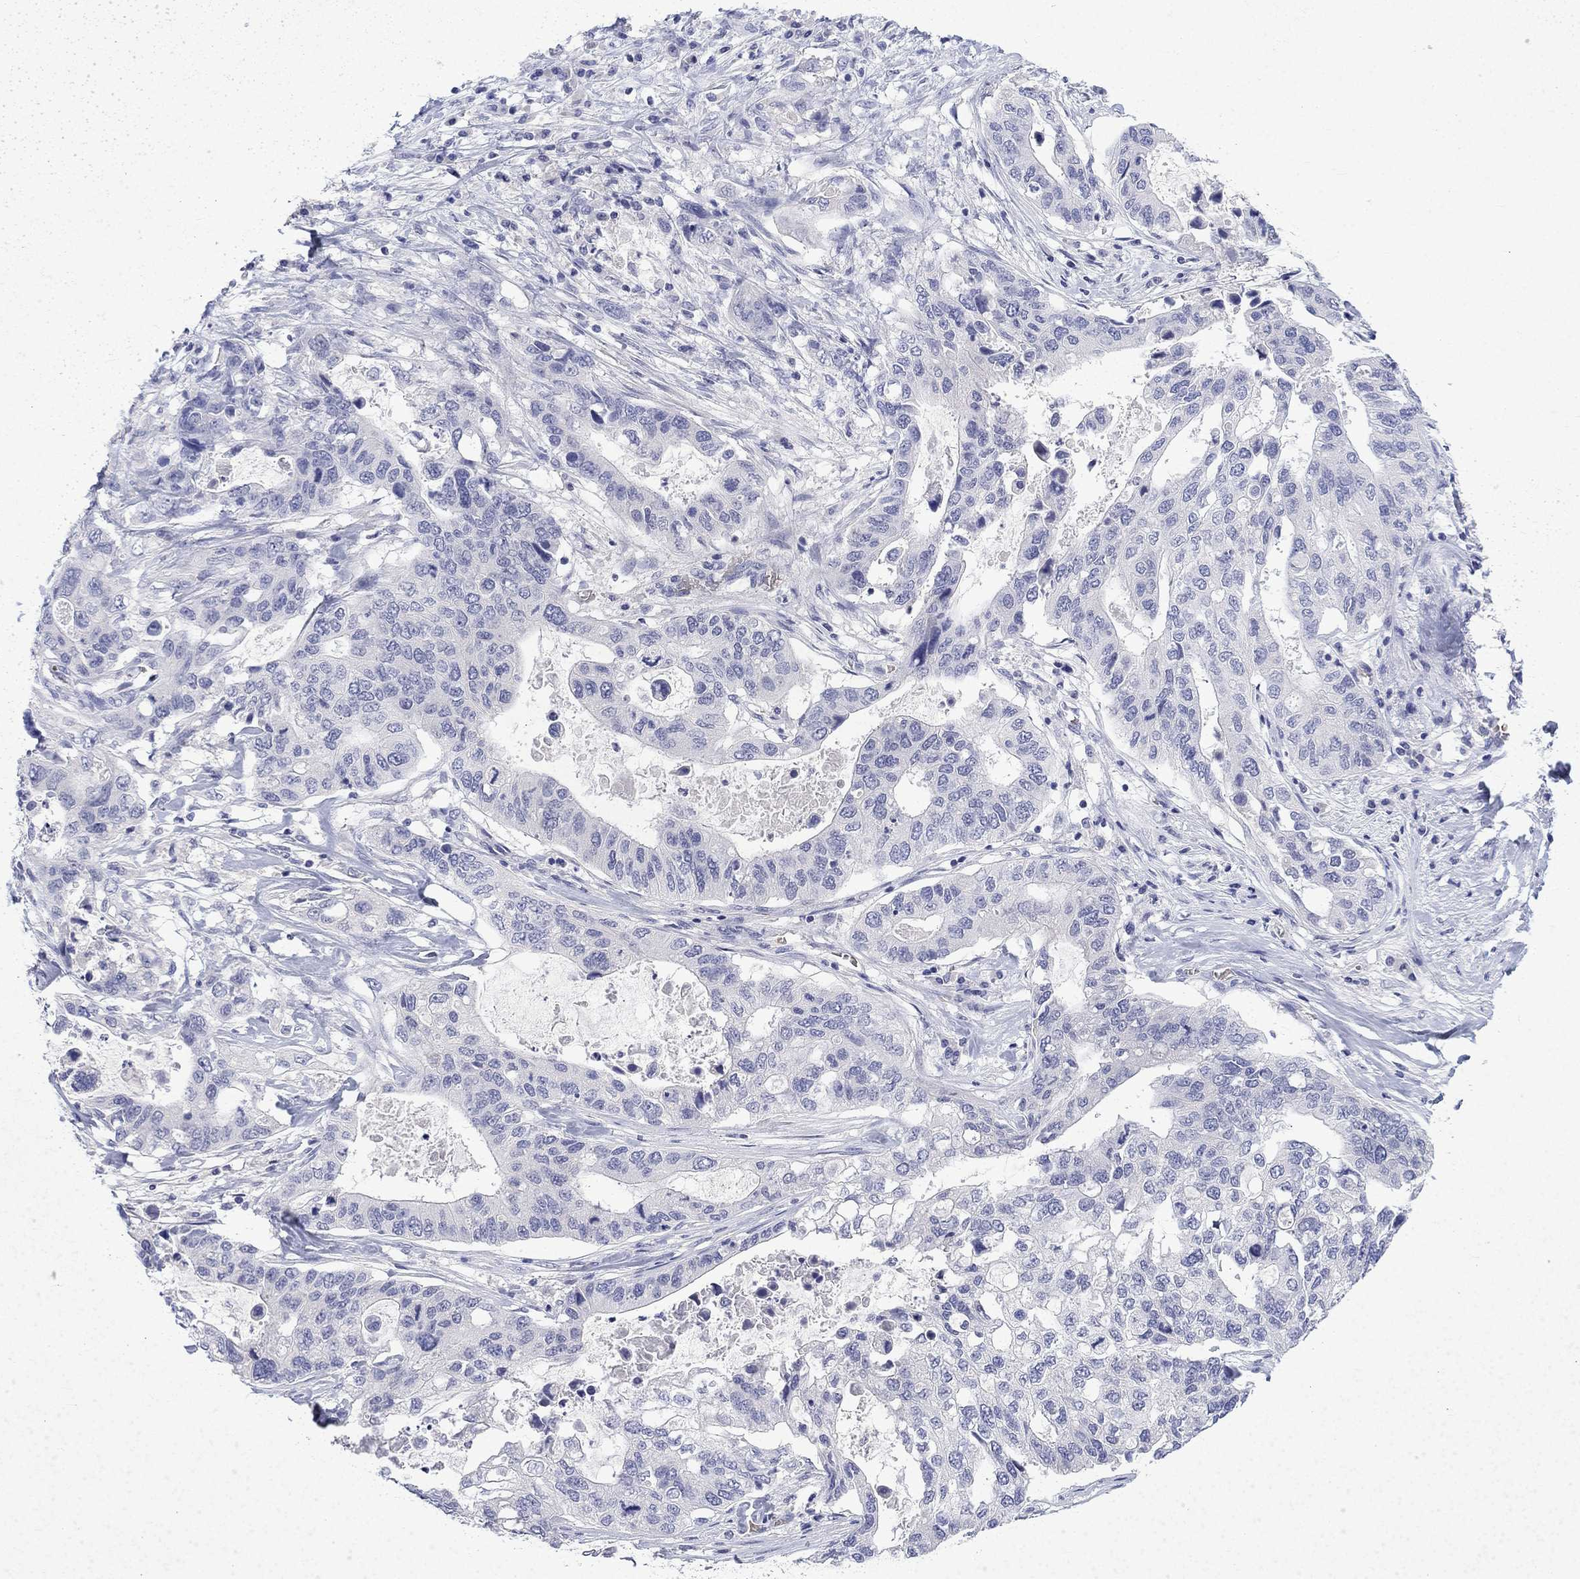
{"staining": {"intensity": "negative", "quantity": "none", "location": "none"}, "tissue": "stomach cancer", "cell_type": "Tumor cells", "image_type": "cancer", "snomed": [{"axis": "morphology", "description": "Adenocarcinoma, NOS"}, {"axis": "topography", "description": "Stomach"}], "caption": "There is no significant staining in tumor cells of stomach adenocarcinoma. (Stains: DAB IHC with hematoxylin counter stain, Microscopy: brightfield microscopy at high magnification).", "gene": "ENPP6", "patient": {"sex": "male", "age": 54}}